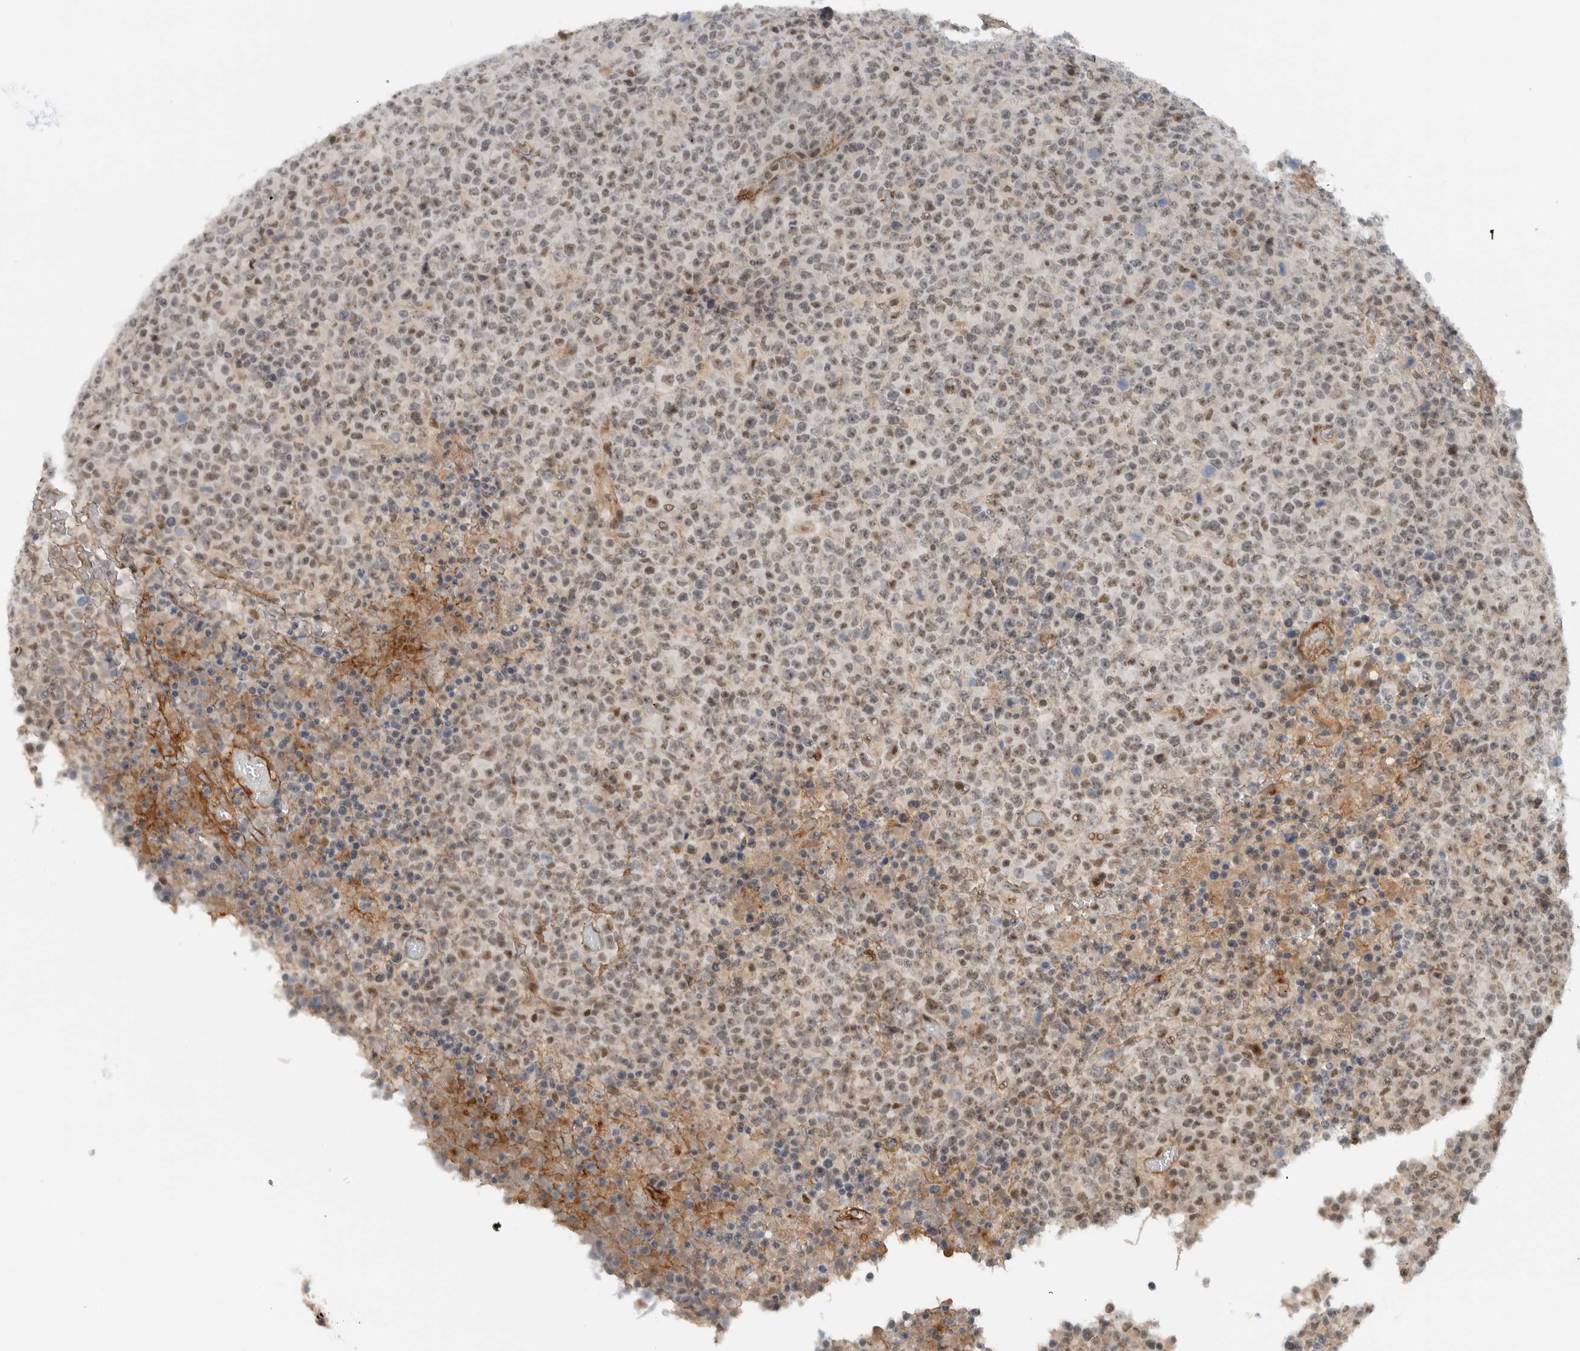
{"staining": {"intensity": "weak", "quantity": ">75%", "location": "nuclear"}, "tissue": "lymphoma", "cell_type": "Tumor cells", "image_type": "cancer", "snomed": [{"axis": "morphology", "description": "Malignant lymphoma, non-Hodgkin's type, High grade"}, {"axis": "topography", "description": "Lymph node"}], "caption": "IHC (DAB) staining of lymphoma exhibits weak nuclear protein expression in about >75% of tumor cells. Nuclei are stained in blue.", "gene": "ZFP91", "patient": {"sex": "male", "age": 13}}